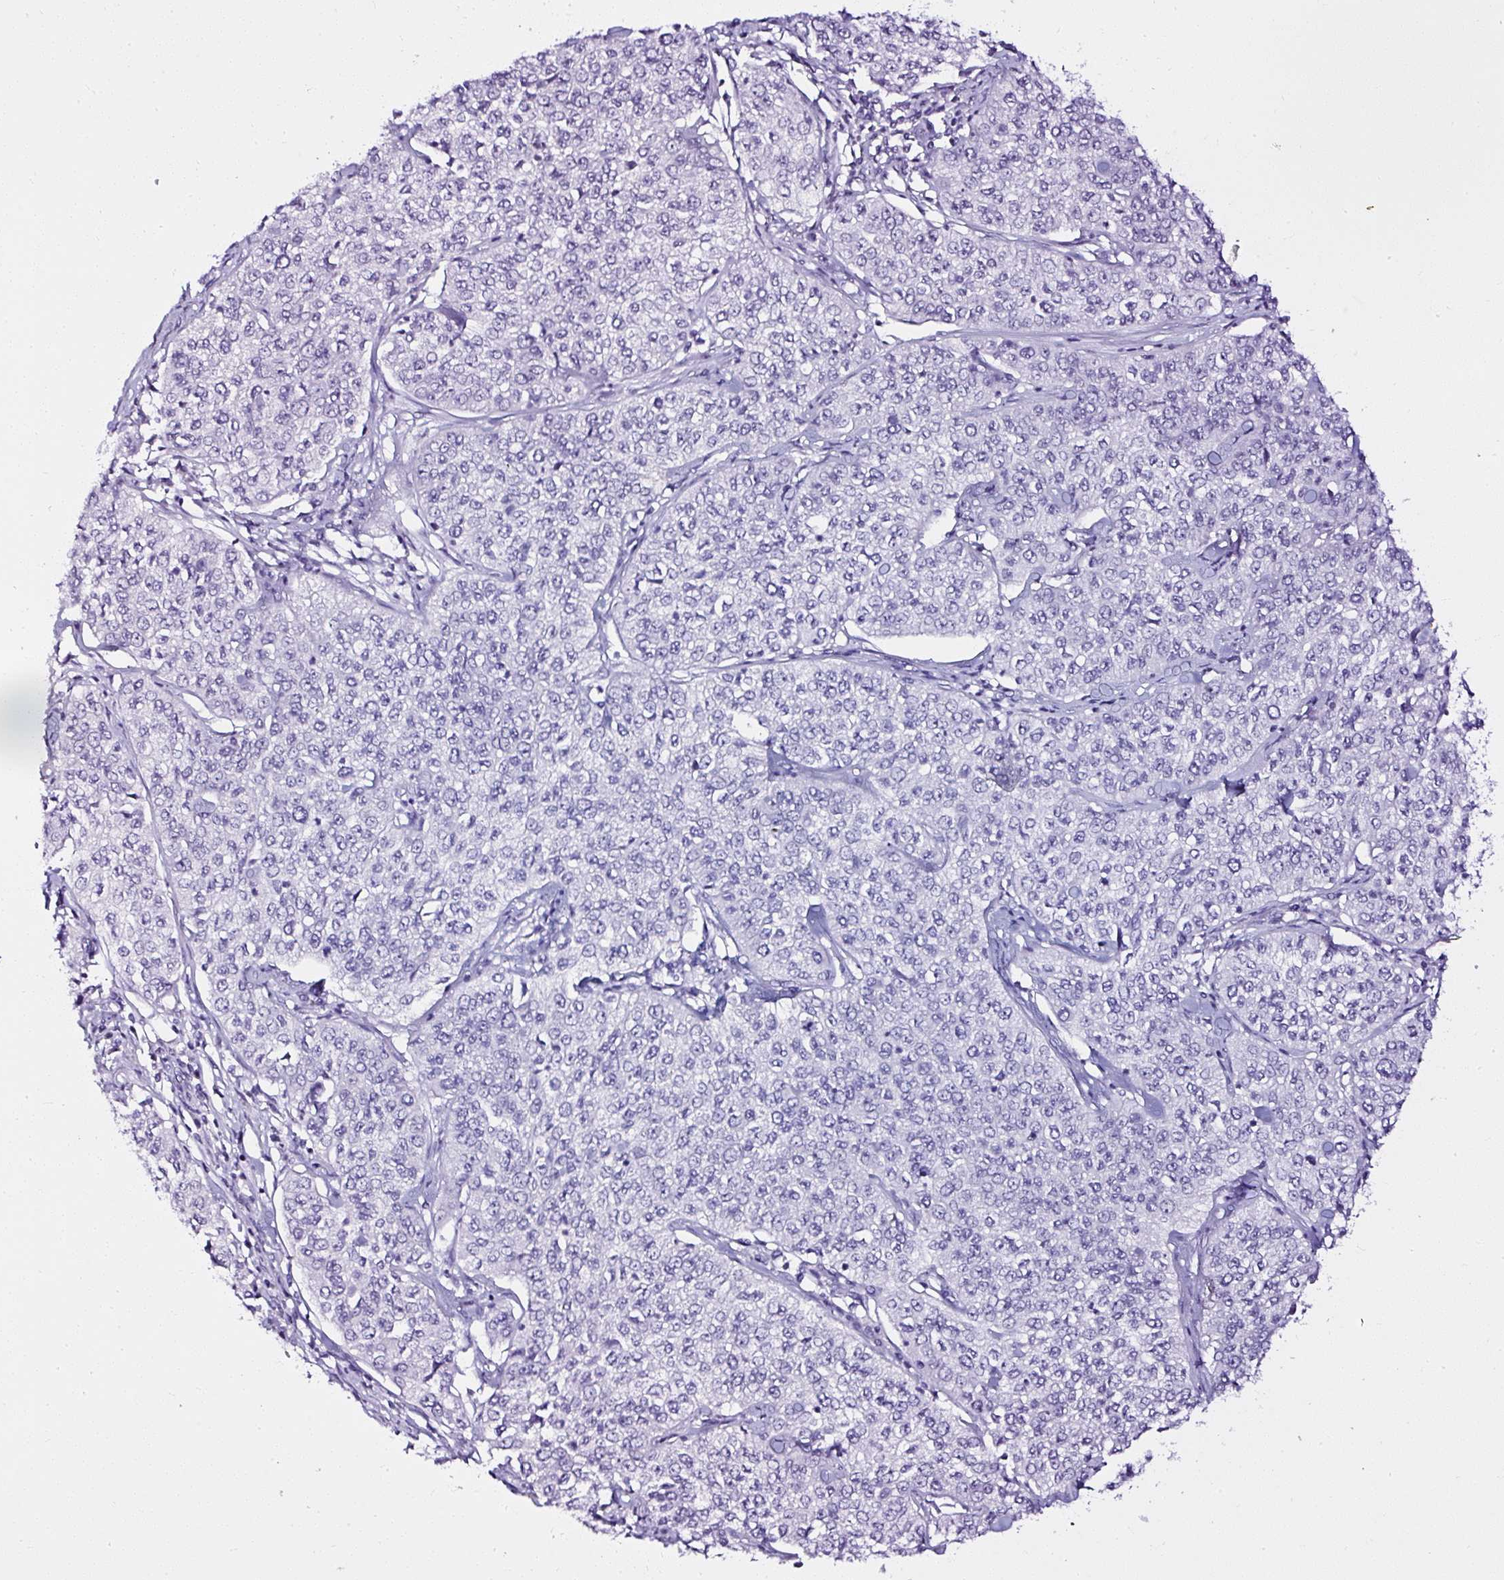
{"staining": {"intensity": "negative", "quantity": "none", "location": "none"}, "tissue": "cervical cancer", "cell_type": "Tumor cells", "image_type": "cancer", "snomed": [{"axis": "morphology", "description": "Squamous cell carcinoma, NOS"}, {"axis": "topography", "description": "Cervix"}], "caption": "This is an IHC image of human cervical cancer (squamous cell carcinoma). There is no expression in tumor cells.", "gene": "ATP2A1", "patient": {"sex": "female", "age": 35}}